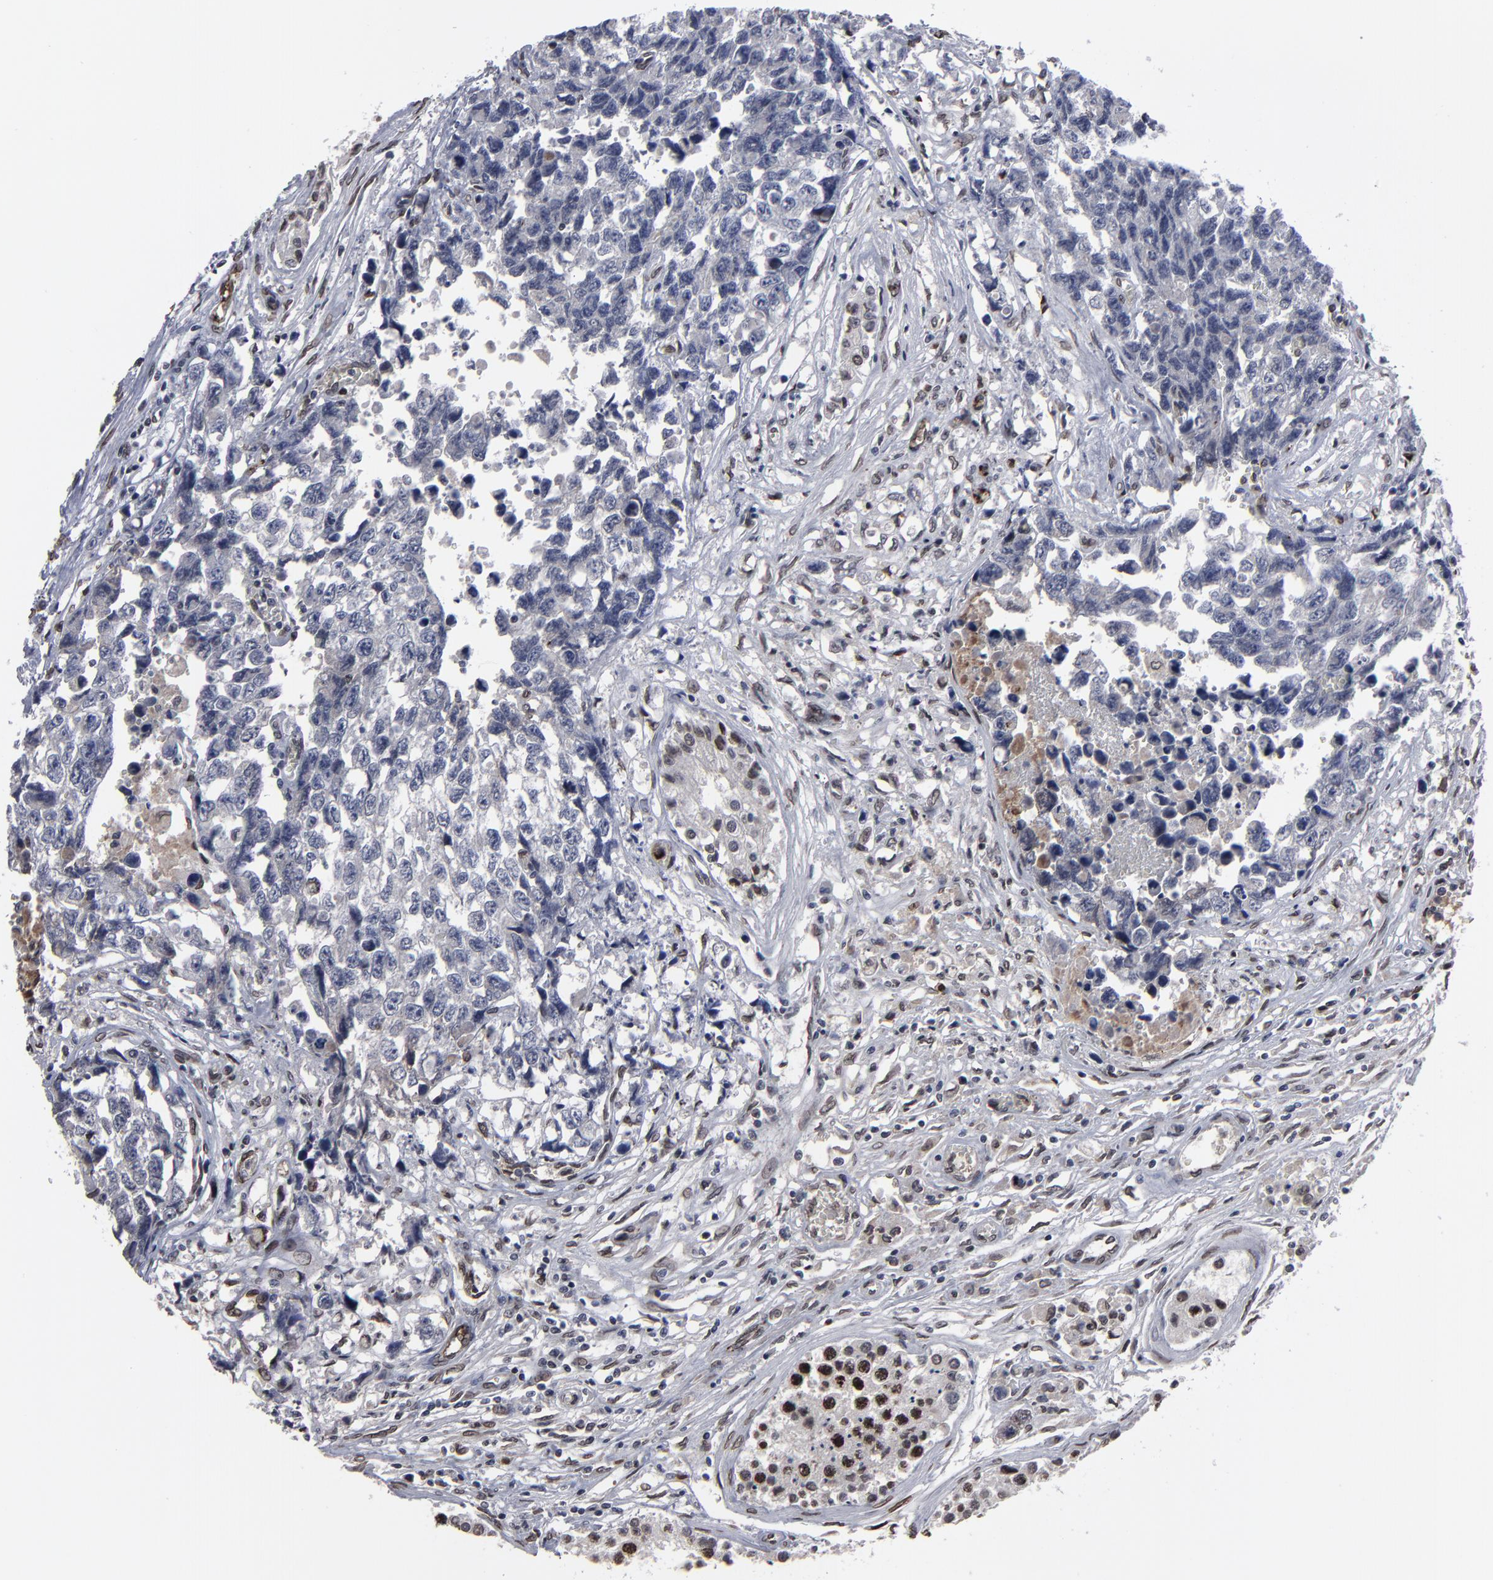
{"staining": {"intensity": "moderate", "quantity": "<25%", "location": "nuclear"}, "tissue": "testis cancer", "cell_type": "Tumor cells", "image_type": "cancer", "snomed": [{"axis": "morphology", "description": "Carcinoma, Embryonal, NOS"}, {"axis": "topography", "description": "Testis"}], "caption": "Tumor cells show low levels of moderate nuclear staining in about <25% of cells in embryonal carcinoma (testis). (DAB = brown stain, brightfield microscopy at high magnification).", "gene": "BAZ1A", "patient": {"sex": "male", "age": 31}}